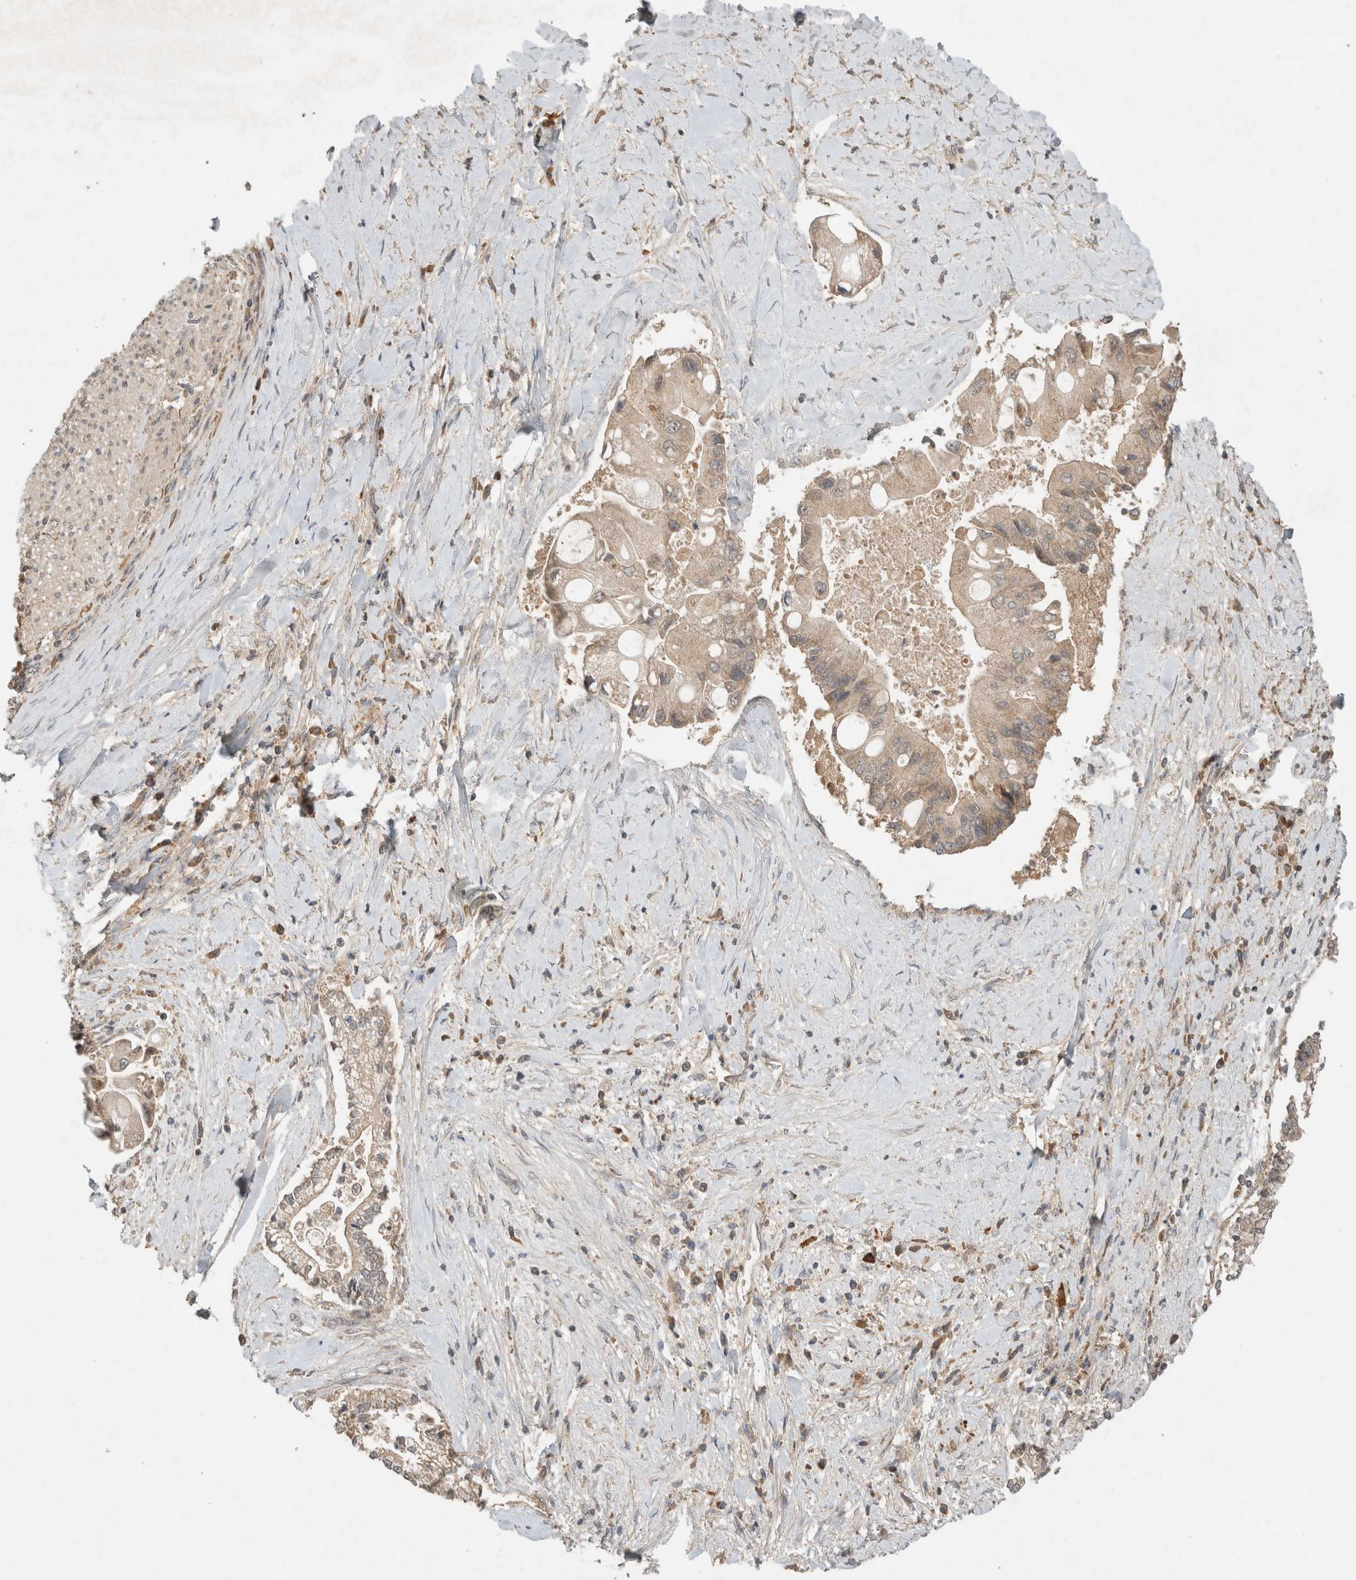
{"staining": {"intensity": "weak", "quantity": ">75%", "location": "cytoplasmic/membranous"}, "tissue": "liver cancer", "cell_type": "Tumor cells", "image_type": "cancer", "snomed": [{"axis": "morphology", "description": "Cholangiocarcinoma"}, {"axis": "topography", "description": "Liver"}], "caption": "There is low levels of weak cytoplasmic/membranous positivity in tumor cells of liver cancer (cholangiocarcinoma), as demonstrated by immunohistochemical staining (brown color).", "gene": "LOXL2", "patient": {"sex": "male", "age": 50}}